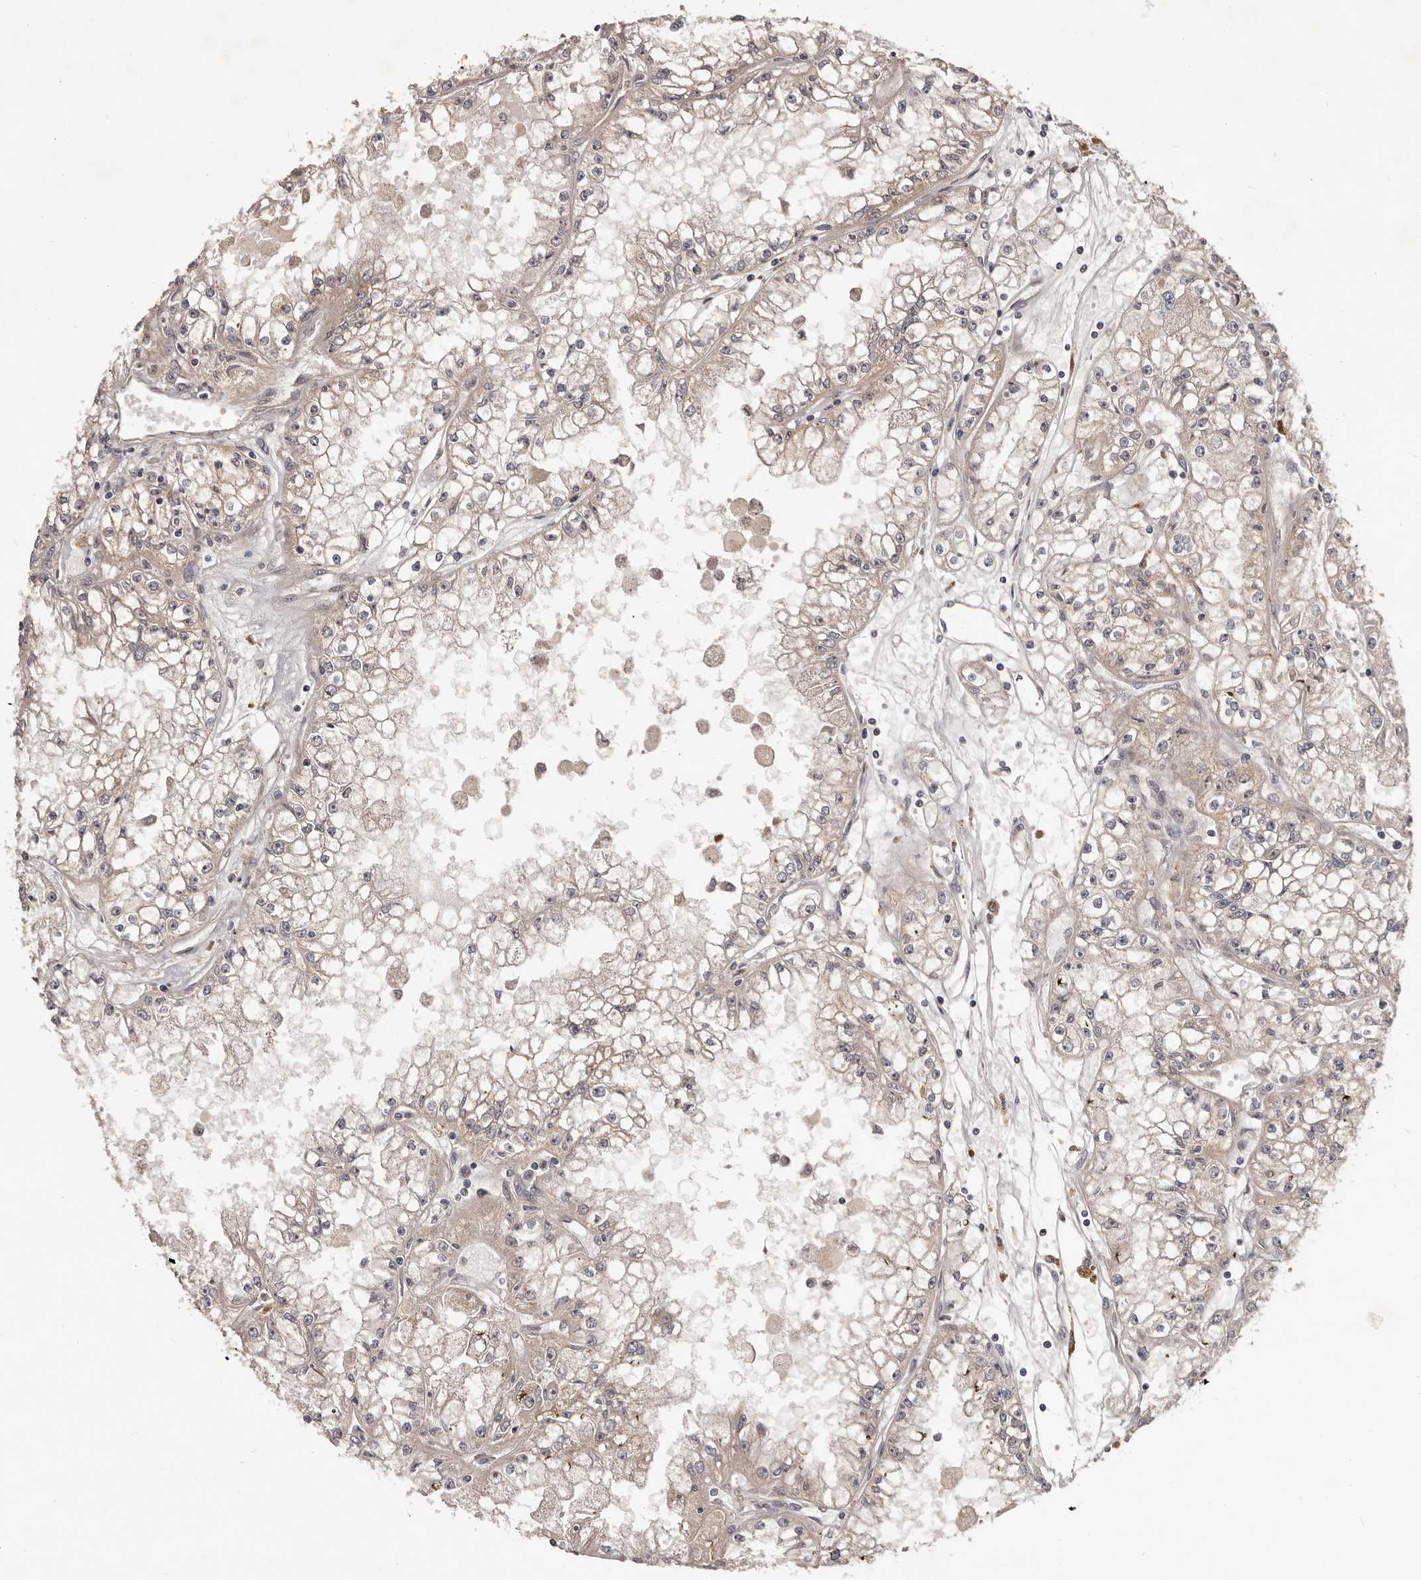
{"staining": {"intensity": "weak", "quantity": "25%-75%", "location": "cytoplasmic/membranous"}, "tissue": "renal cancer", "cell_type": "Tumor cells", "image_type": "cancer", "snomed": [{"axis": "morphology", "description": "Adenocarcinoma, NOS"}, {"axis": "topography", "description": "Kidney"}], "caption": "Immunohistochemical staining of renal adenocarcinoma shows low levels of weak cytoplasmic/membranous positivity in about 25%-75% of tumor cells. The protein of interest is shown in brown color, while the nuclei are stained blue.", "gene": "MDP1", "patient": {"sex": "male", "age": 56}}